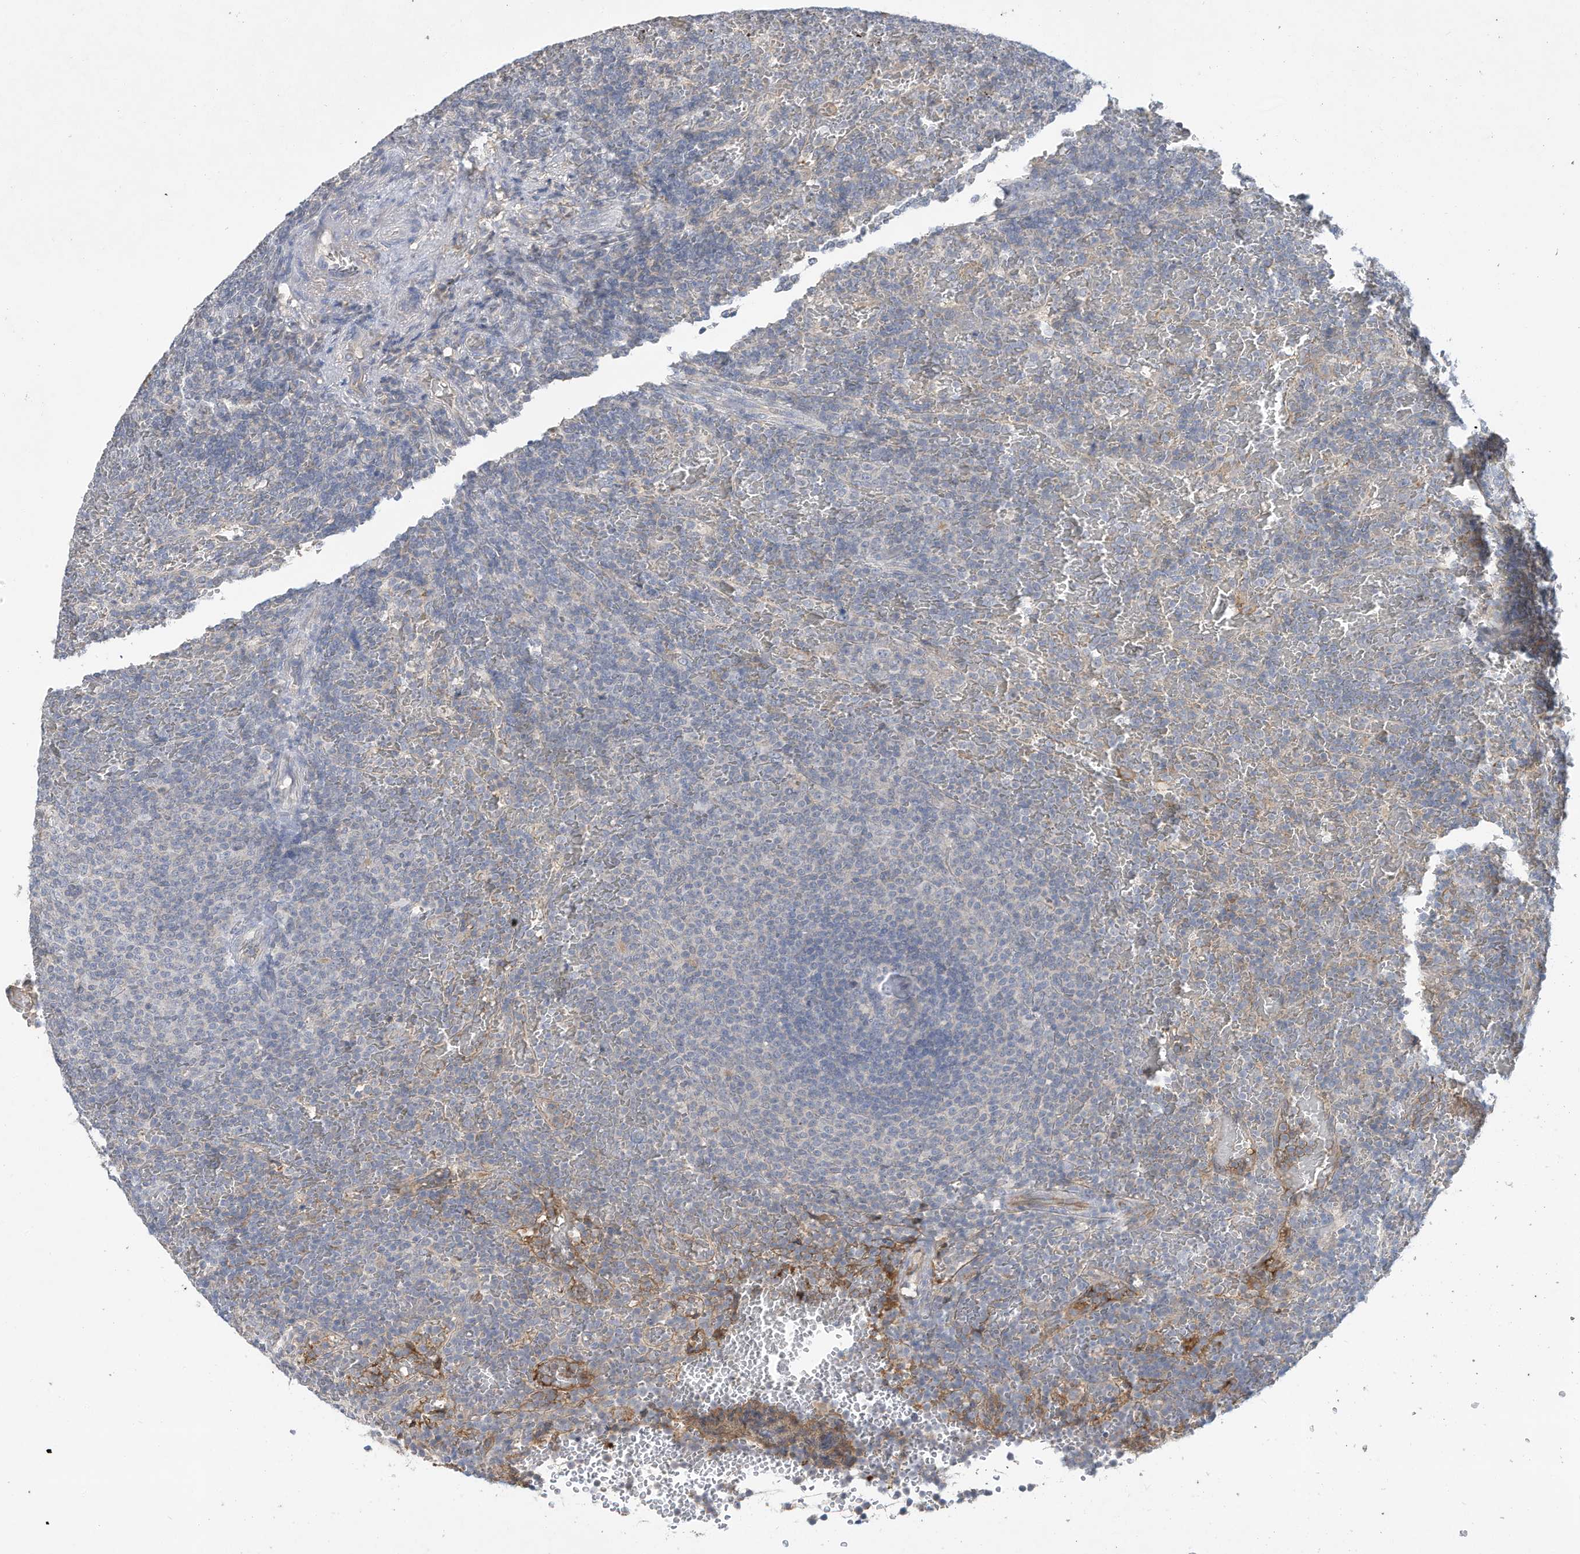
{"staining": {"intensity": "negative", "quantity": "none", "location": "none"}, "tissue": "lymphoma", "cell_type": "Tumor cells", "image_type": "cancer", "snomed": [{"axis": "morphology", "description": "Malignant lymphoma, non-Hodgkin's type, Low grade"}, {"axis": "topography", "description": "Spleen"}], "caption": "DAB immunohistochemical staining of lymphoma reveals no significant positivity in tumor cells. (DAB (3,3'-diaminobenzidine) IHC with hematoxylin counter stain).", "gene": "HAS3", "patient": {"sex": "female", "age": 77}}